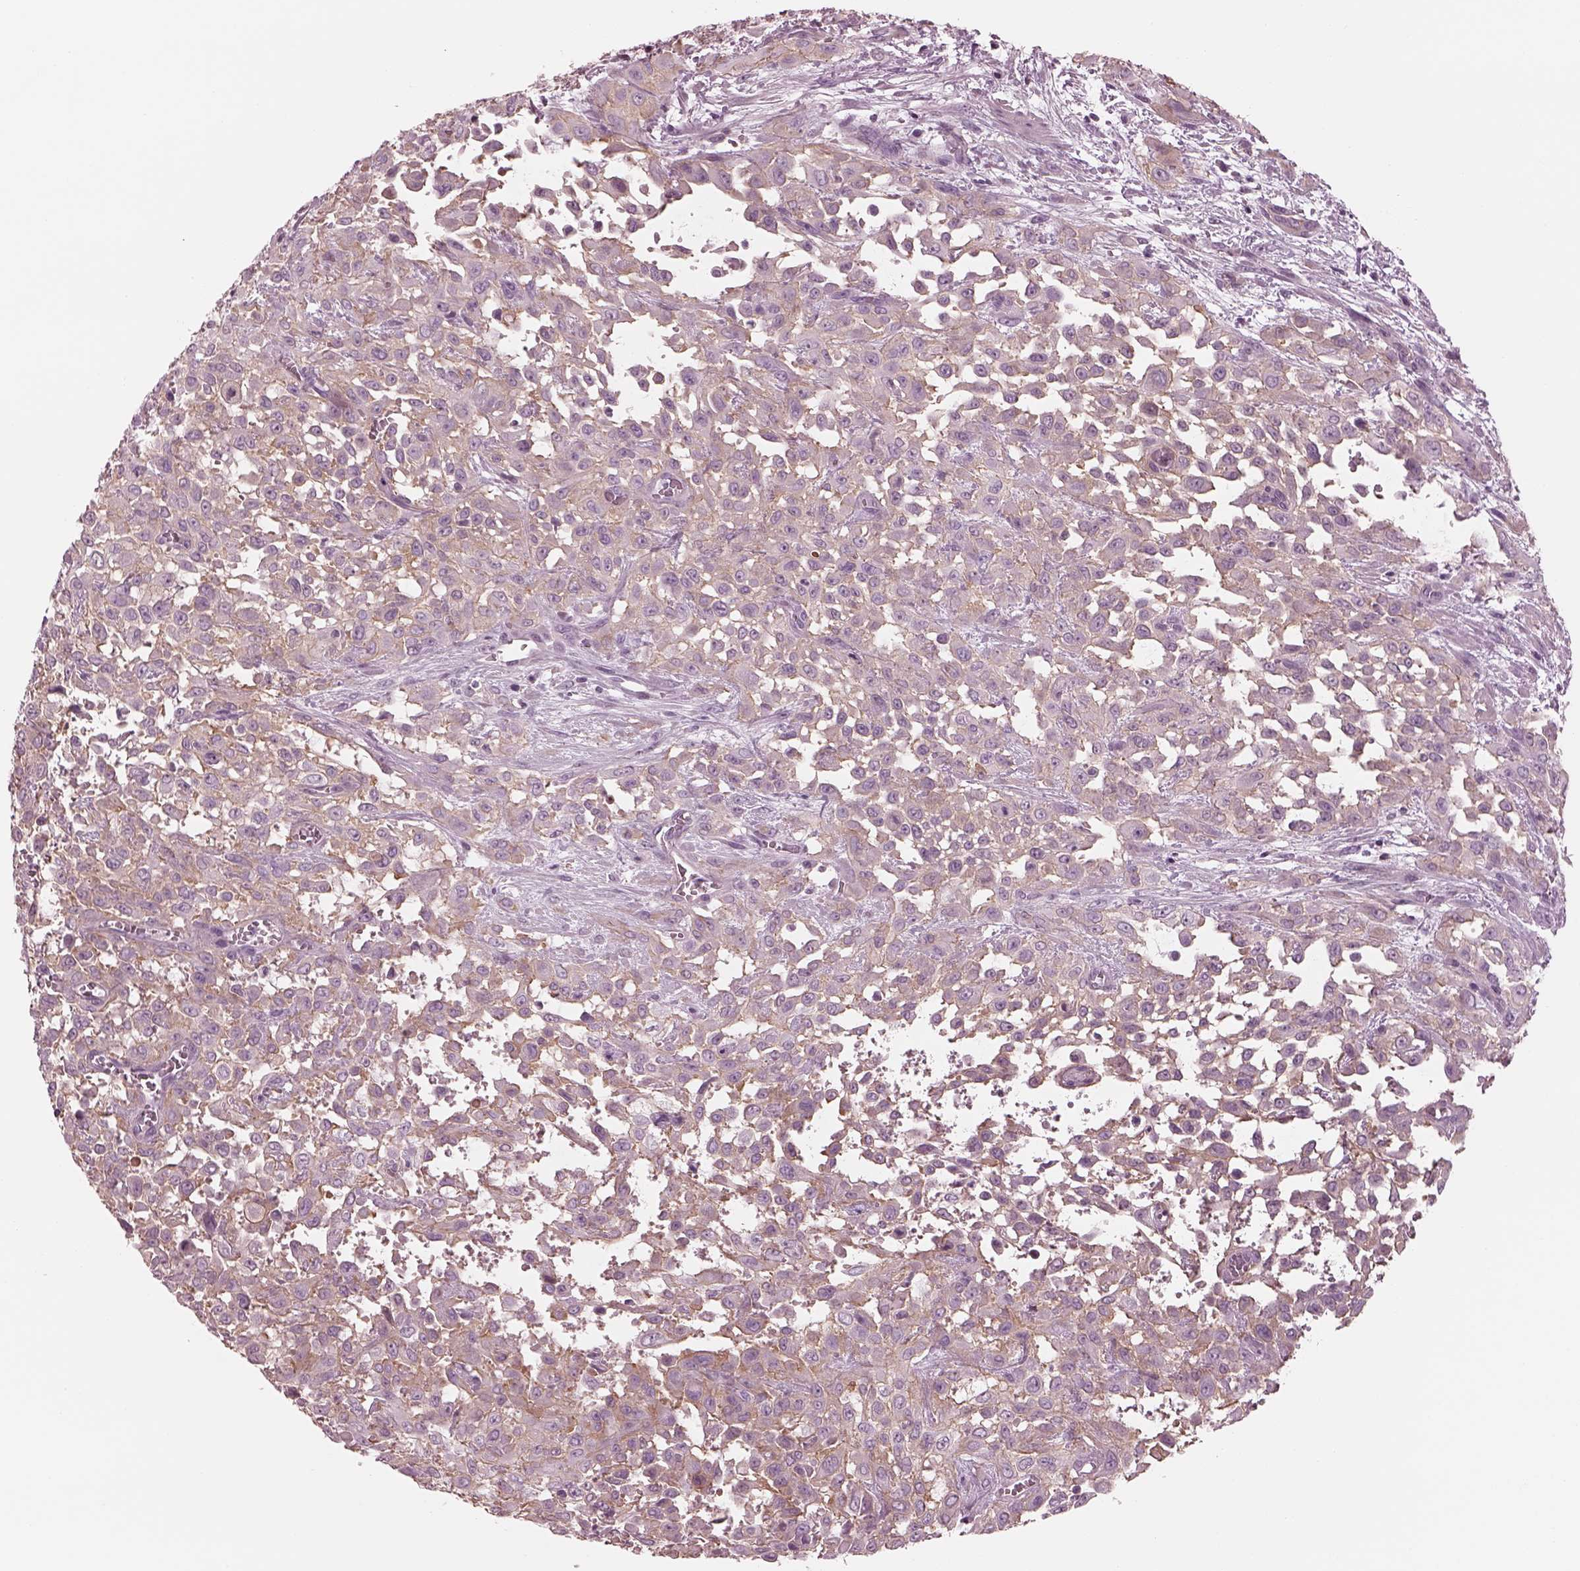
{"staining": {"intensity": "weak", "quantity": "25%-75%", "location": "cytoplasmic/membranous"}, "tissue": "urothelial cancer", "cell_type": "Tumor cells", "image_type": "cancer", "snomed": [{"axis": "morphology", "description": "Urothelial carcinoma, High grade"}, {"axis": "topography", "description": "Urinary bladder"}], "caption": "Protein analysis of urothelial cancer tissue shows weak cytoplasmic/membranous staining in about 25%-75% of tumor cells. (DAB IHC with brightfield microscopy, high magnification).", "gene": "ELAPOR1", "patient": {"sex": "male", "age": 57}}